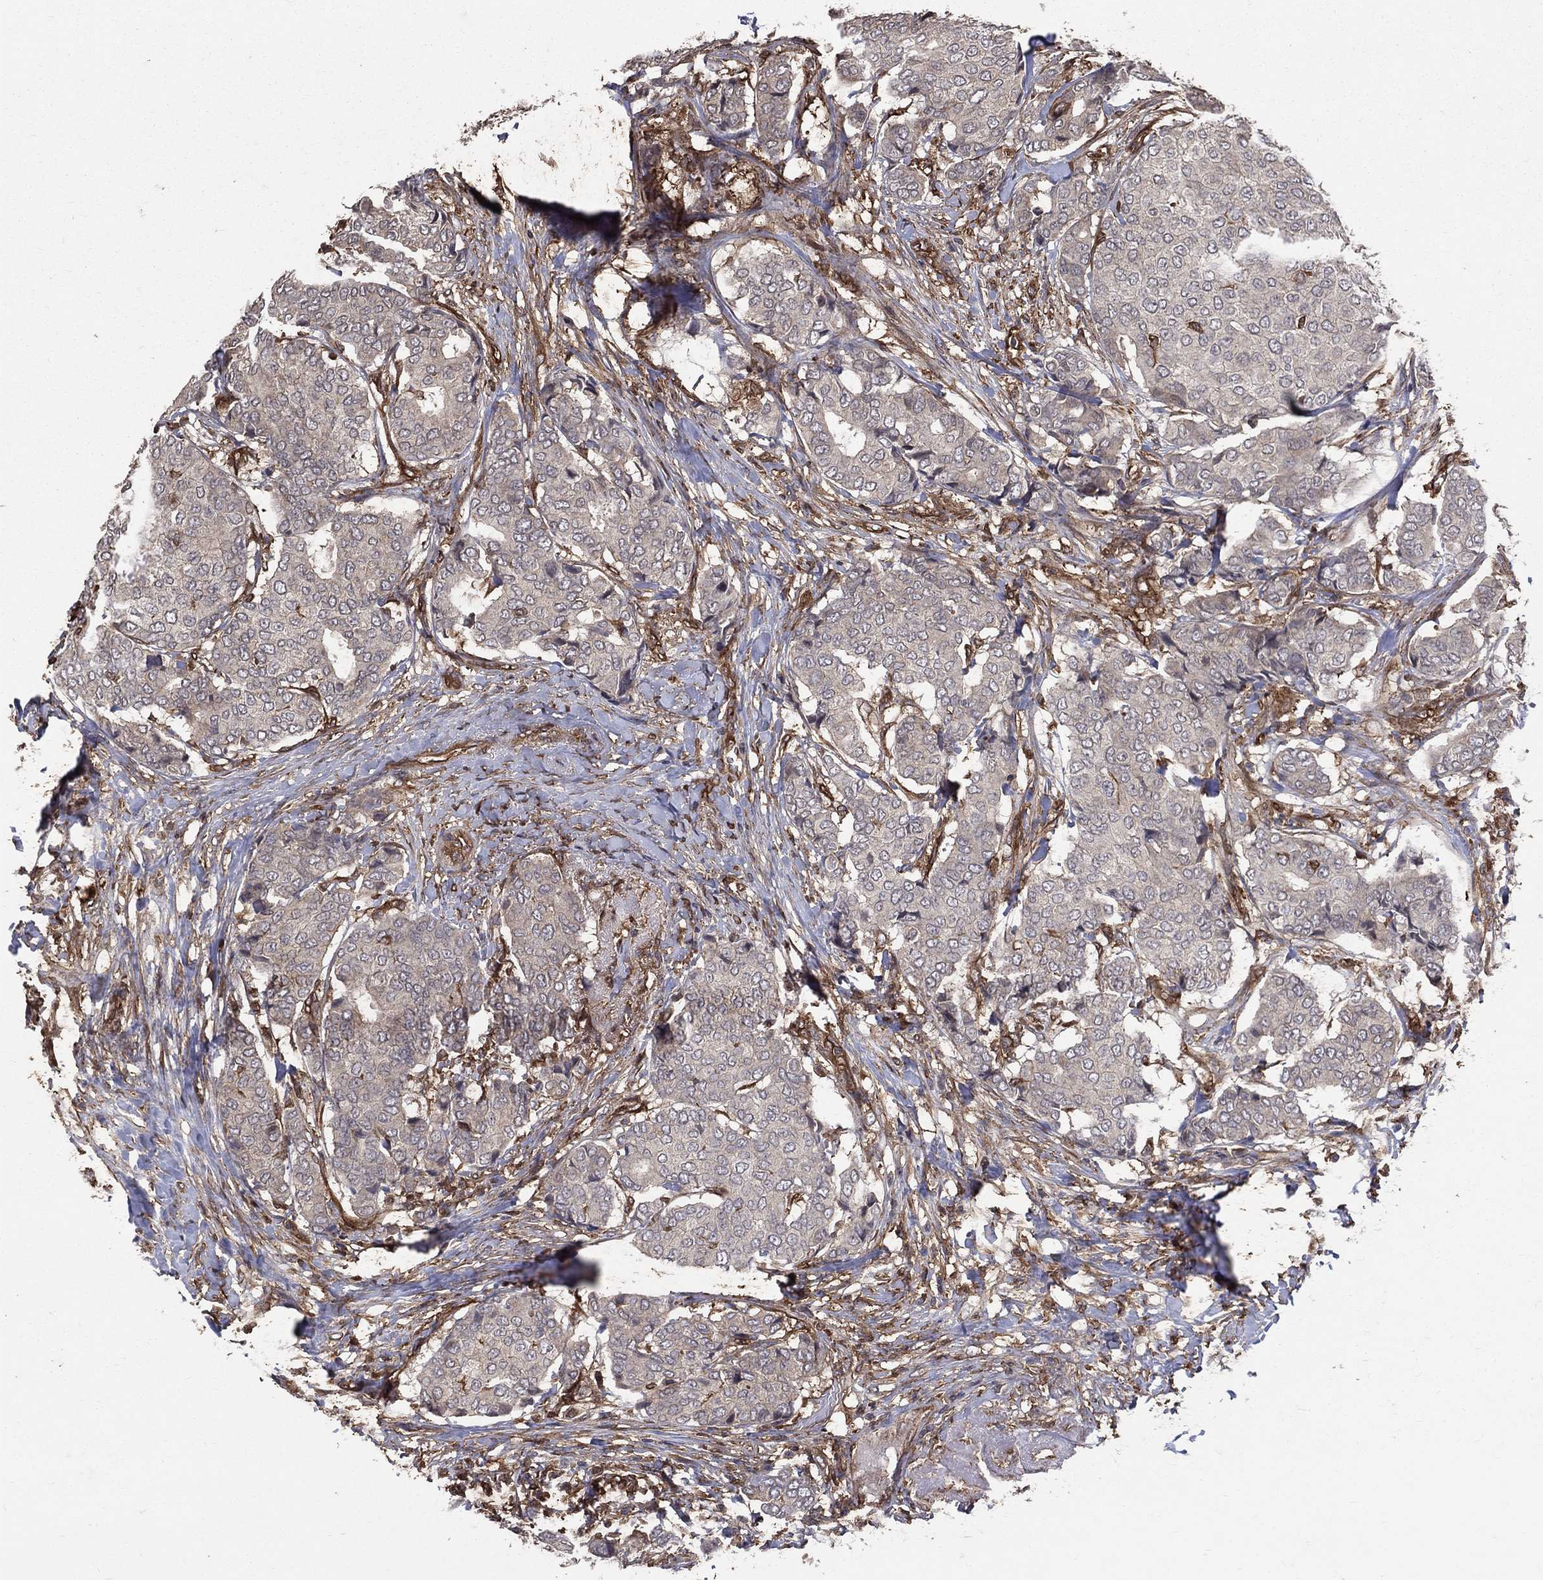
{"staining": {"intensity": "weak", "quantity": "<25%", "location": "cytoplasmic/membranous"}, "tissue": "breast cancer", "cell_type": "Tumor cells", "image_type": "cancer", "snomed": [{"axis": "morphology", "description": "Duct carcinoma"}, {"axis": "topography", "description": "Breast"}], "caption": "There is no significant positivity in tumor cells of breast cancer.", "gene": "DPYSL2", "patient": {"sex": "female", "age": 75}}